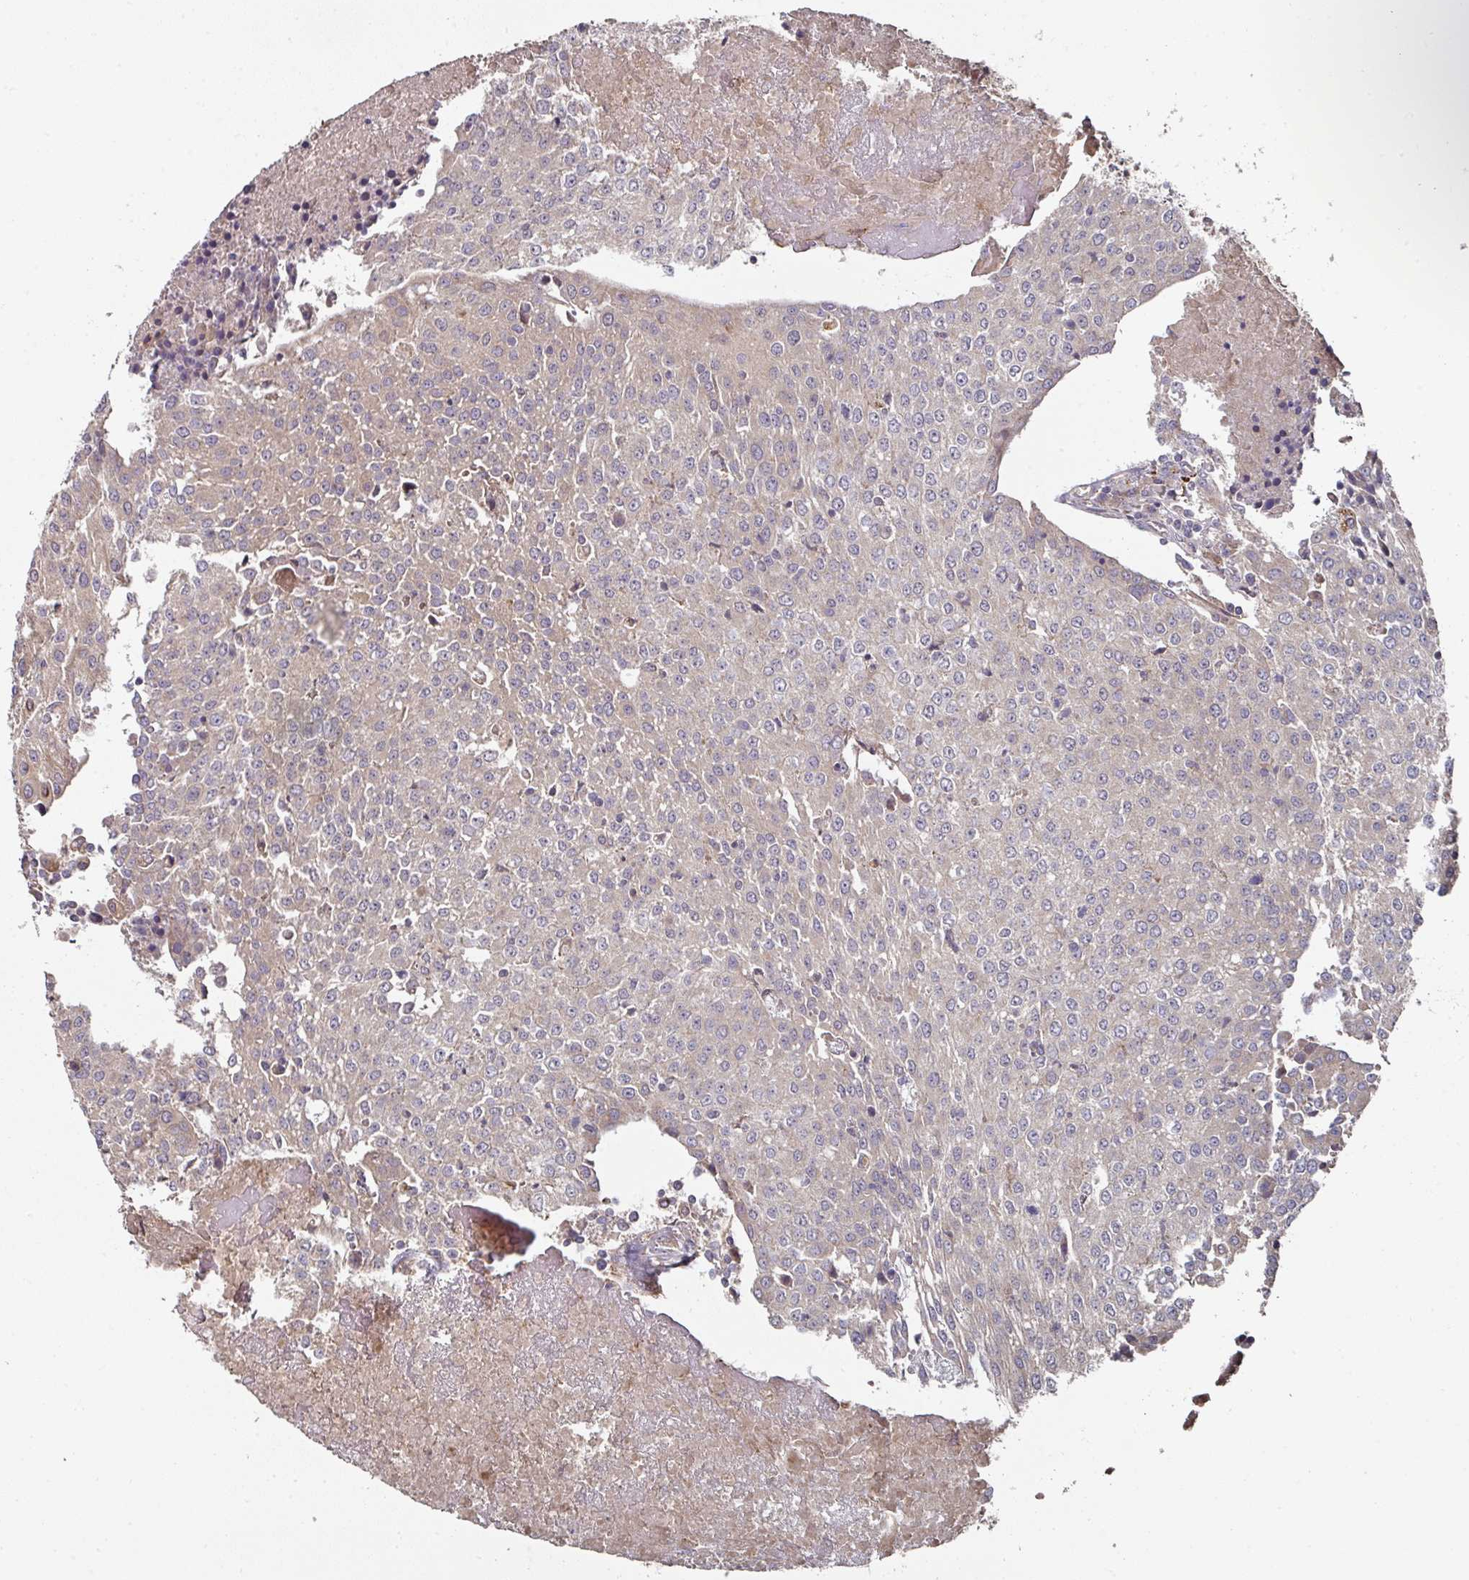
{"staining": {"intensity": "negative", "quantity": "none", "location": "none"}, "tissue": "urothelial cancer", "cell_type": "Tumor cells", "image_type": "cancer", "snomed": [{"axis": "morphology", "description": "Urothelial carcinoma, High grade"}, {"axis": "topography", "description": "Urinary bladder"}], "caption": "This is an immunohistochemistry (IHC) micrograph of human urothelial carcinoma (high-grade). There is no staining in tumor cells.", "gene": "DNAJC7", "patient": {"sex": "female", "age": 85}}